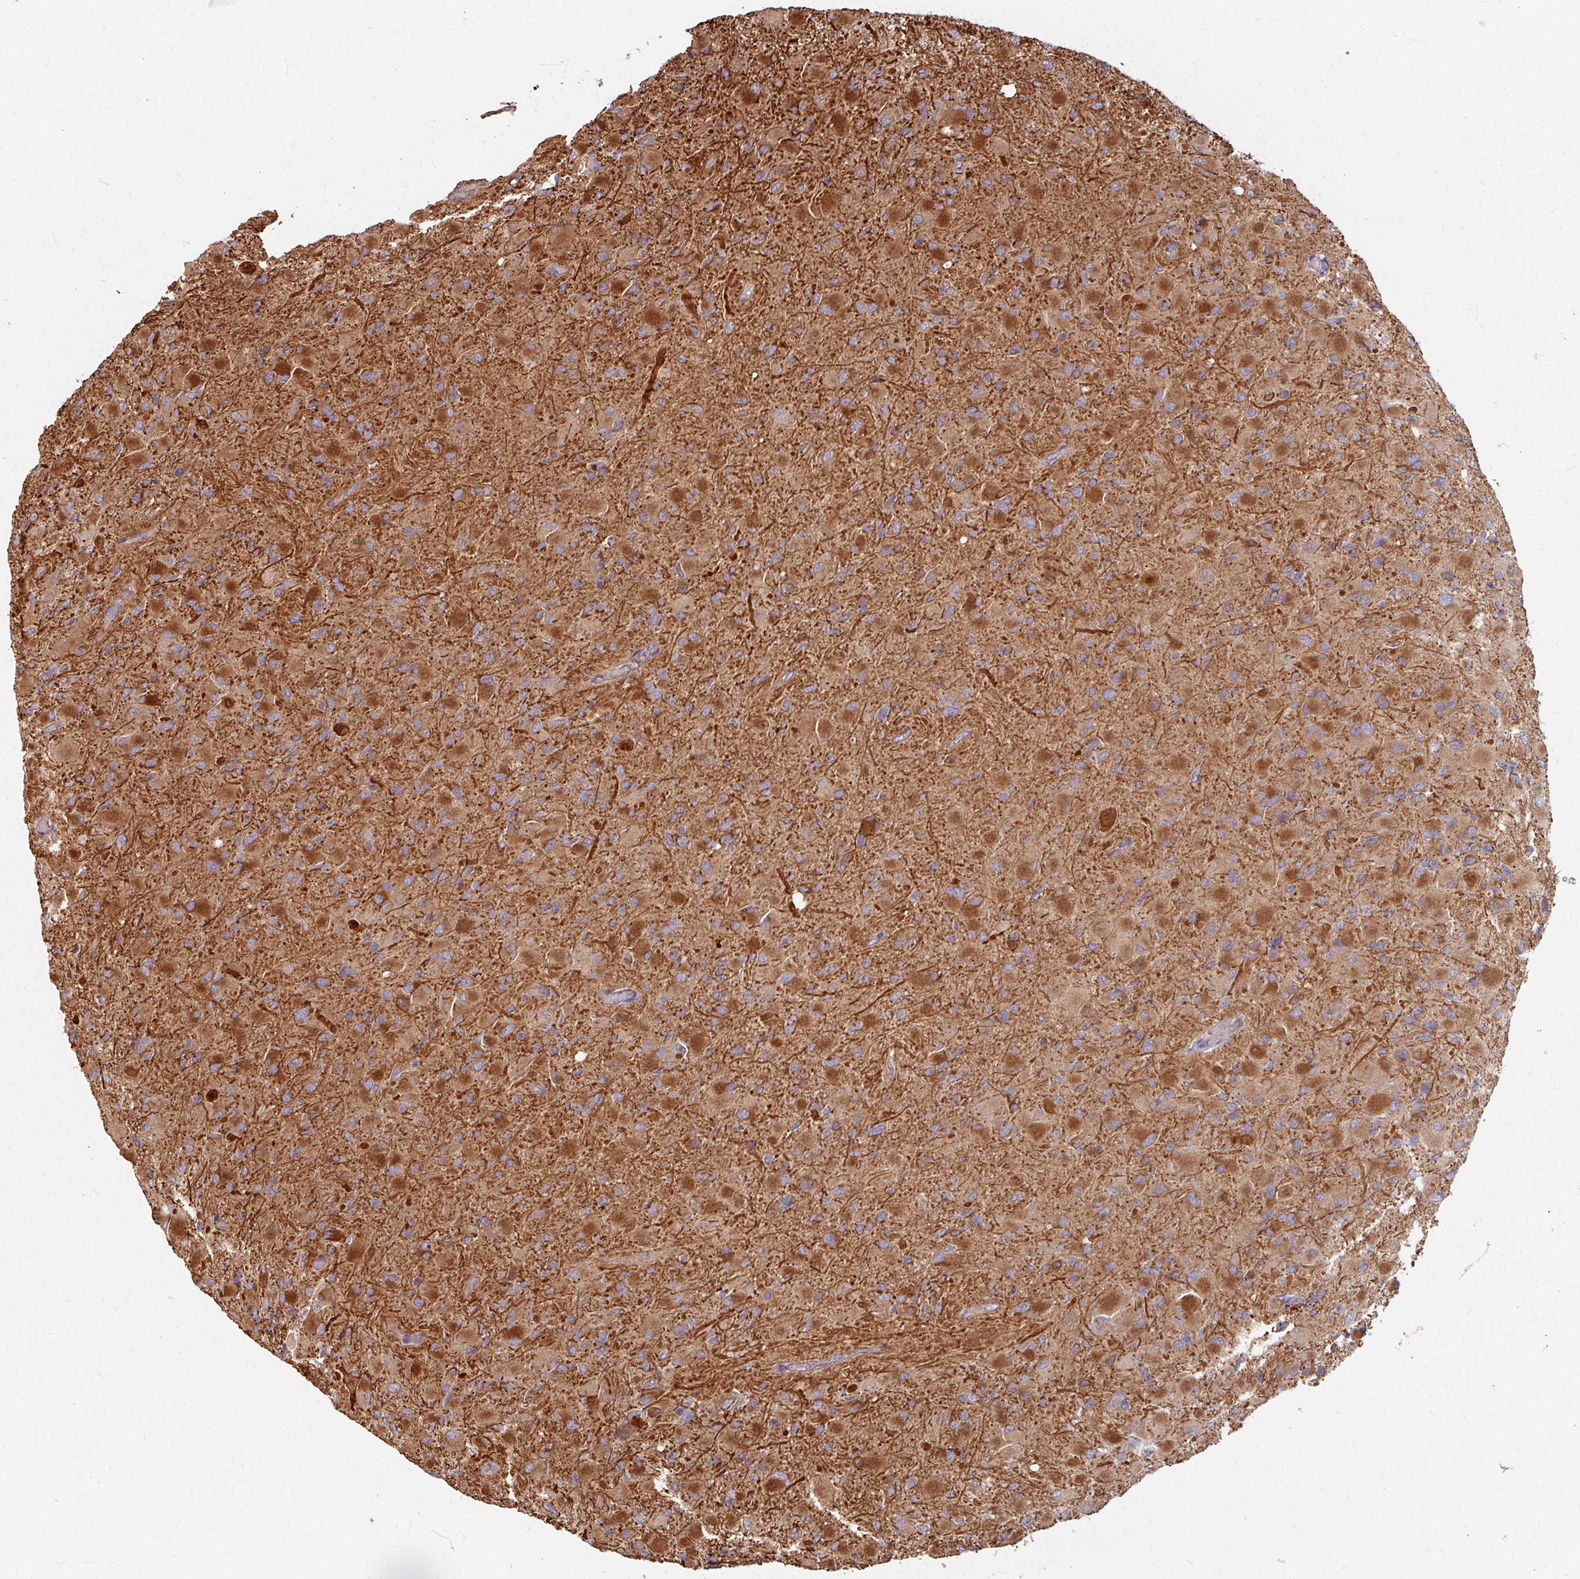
{"staining": {"intensity": "moderate", "quantity": "<25%", "location": "cytoplasmic/membranous"}, "tissue": "glioma", "cell_type": "Tumor cells", "image_type": "cancer", "snomed": [{"axis": "morphology", "description": "Glioma, malignant, High grade"}, {"axis": "topography", "description": "Cerebral cortex"}], "caption": "Protein staining of glioma tissue shows moderate cytoplasmic/membranous expression in about <25% of tumor cells.", "gene": "CCDC68", "patient": {"sex": "female", "age": 36}}